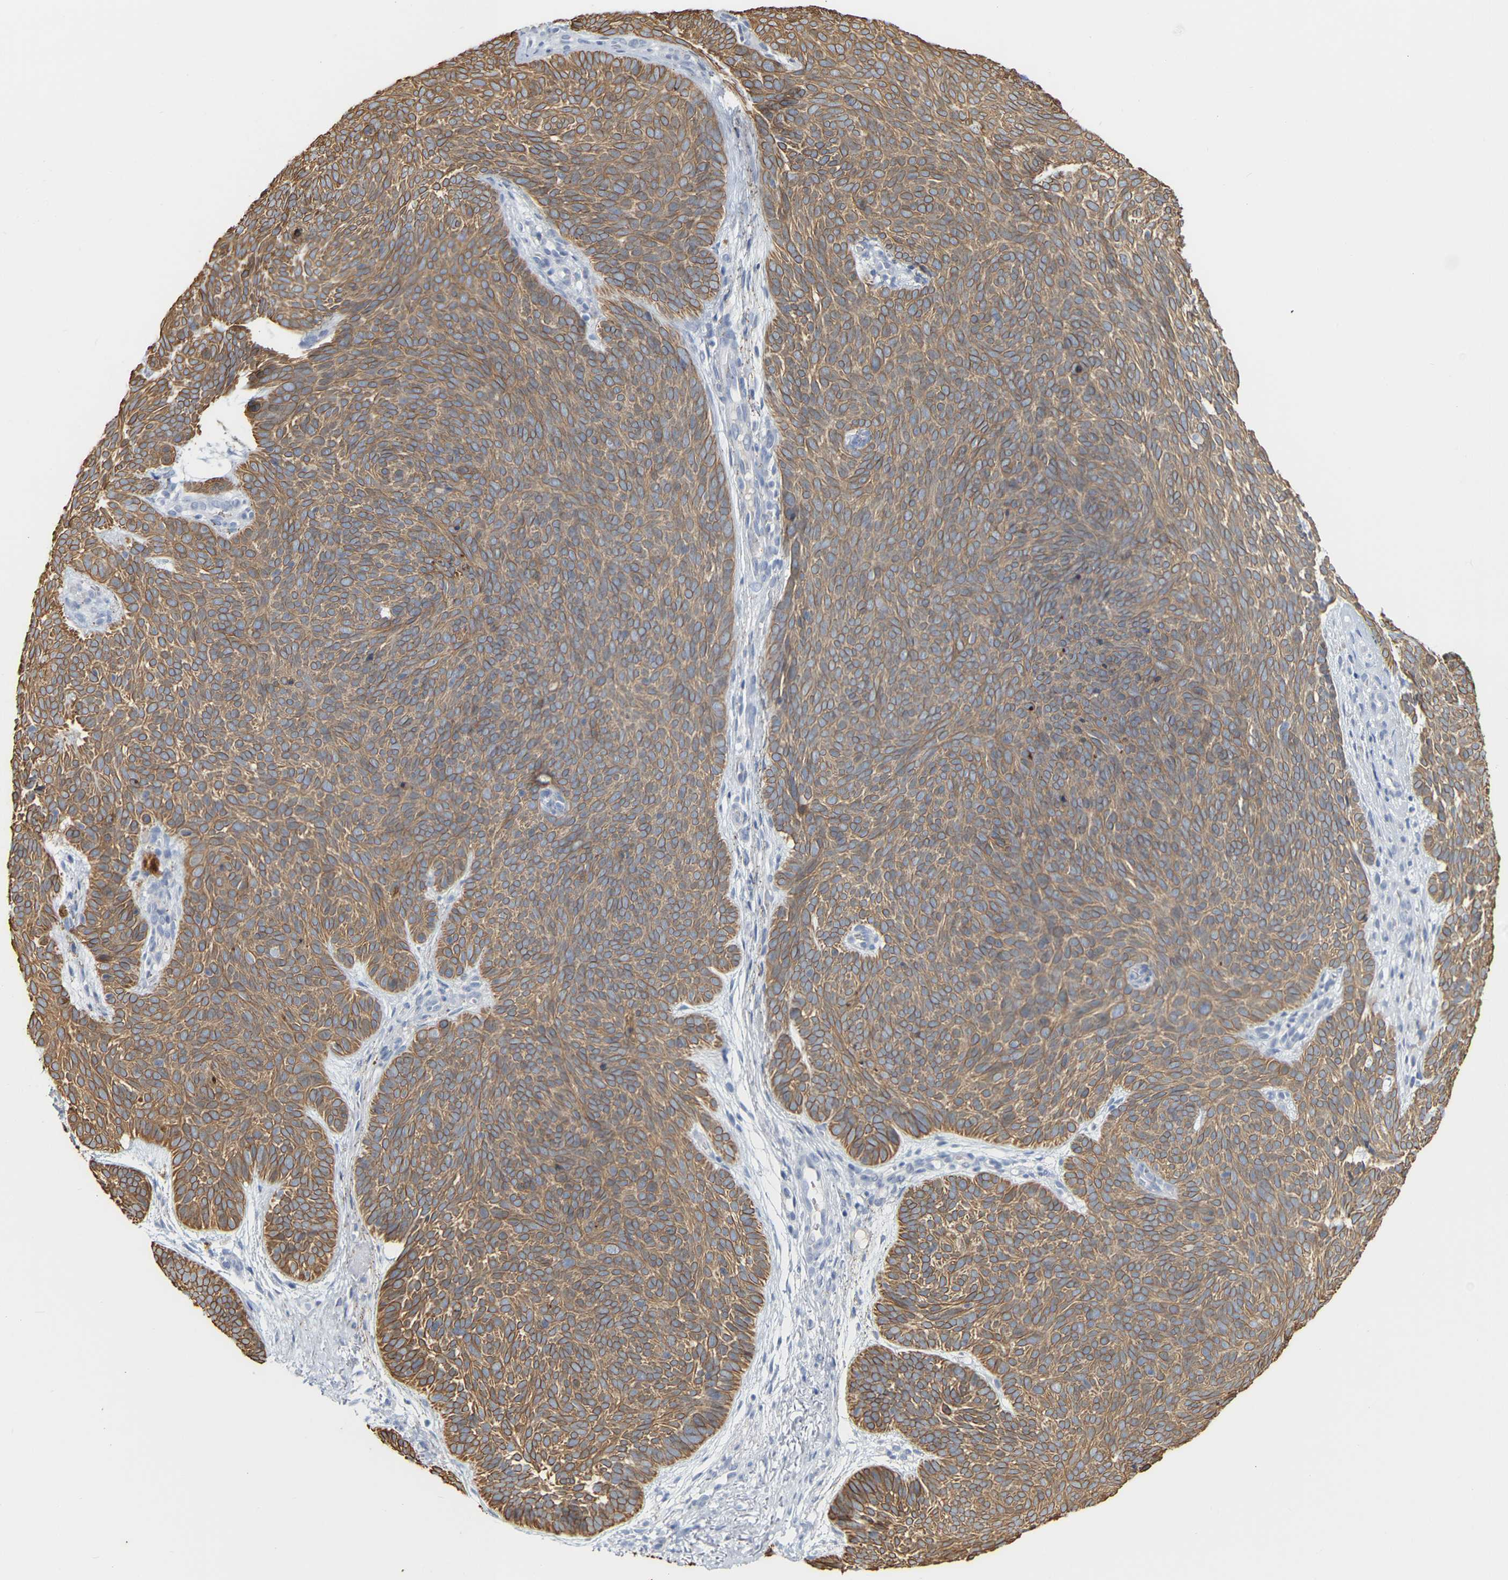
{"staining": {"intensity": "moderate", "quantity": ">75%", "location": "cytoplasmic/membranous"}, "tissue": "skin cancer", "cell_type": "Tumor cells", "image_type": "cancer", "snomed": [{"axis": "morphology", "description": "Basal cell carcinoma"}, {"axis": "topography", "description": "Skin"}], "caption": "The histopathology image reveals immunohistochemical staining of skin cancer (basal cell carcinoma). There is moderate cytoplasmic/membranous staining is appreciated in about >75% of tumor cells.", "gene": "KRT76", "patient": {"sex": "male", "age": 61}}